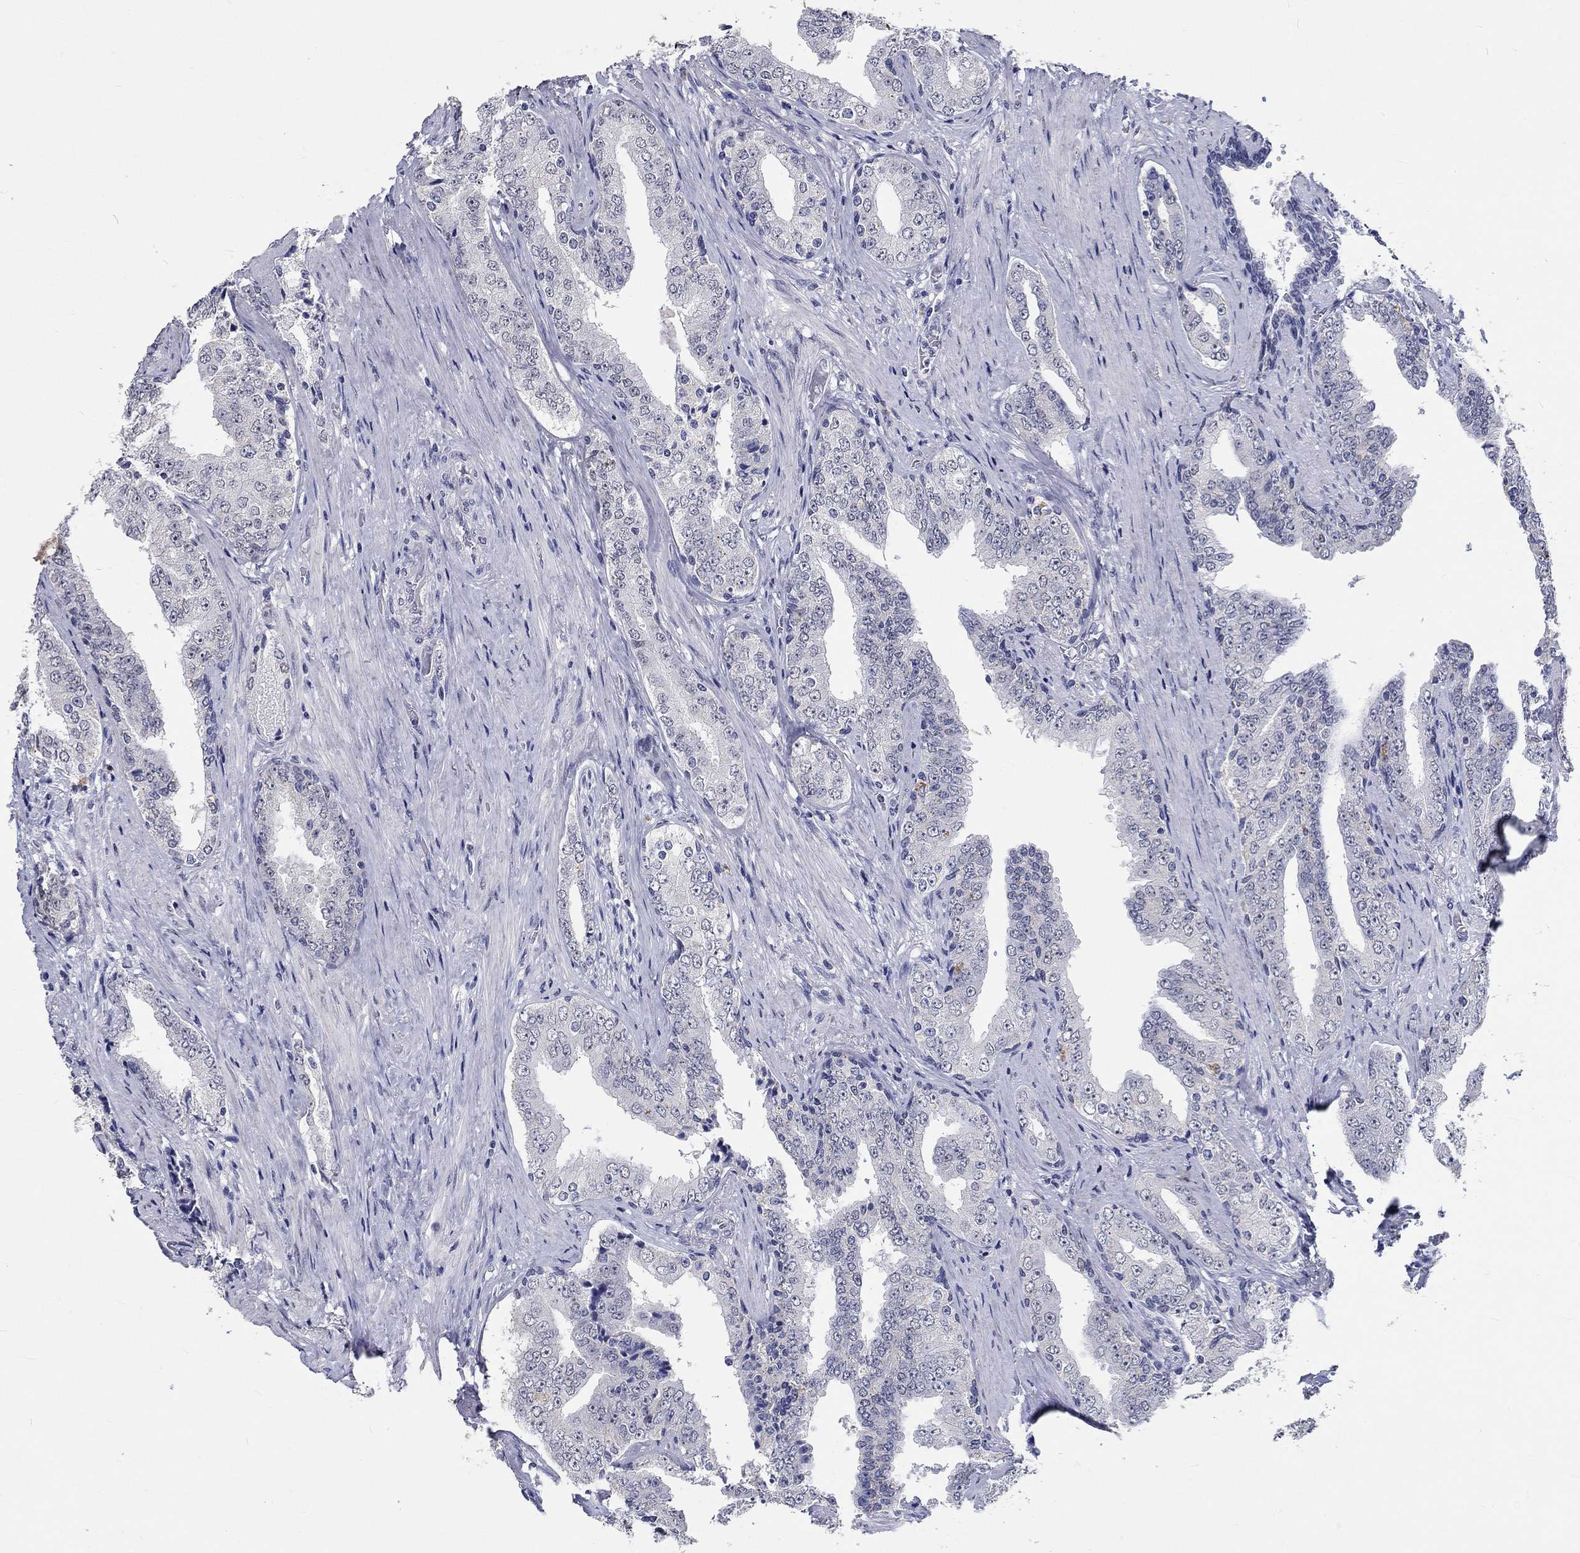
{"staining": {"intensity": "negative", "quantity": "none", "location": "none"}, "tissue": "prostate cancer", "cell_type": "Tumor cells", "image_type": "cancer", "snomed": [{"axis": "morphology", "description": "Adenocarcinoma, Low grade"}, {"axis": "topography", "description": "Prostate and seminal vesicle, NOS"}], "caption": "Image shows no protein positivity in tumor cells of prostate cancer tissue.", "gene": "GRIN1", "patient": {"sex": "male", "age": 61}}